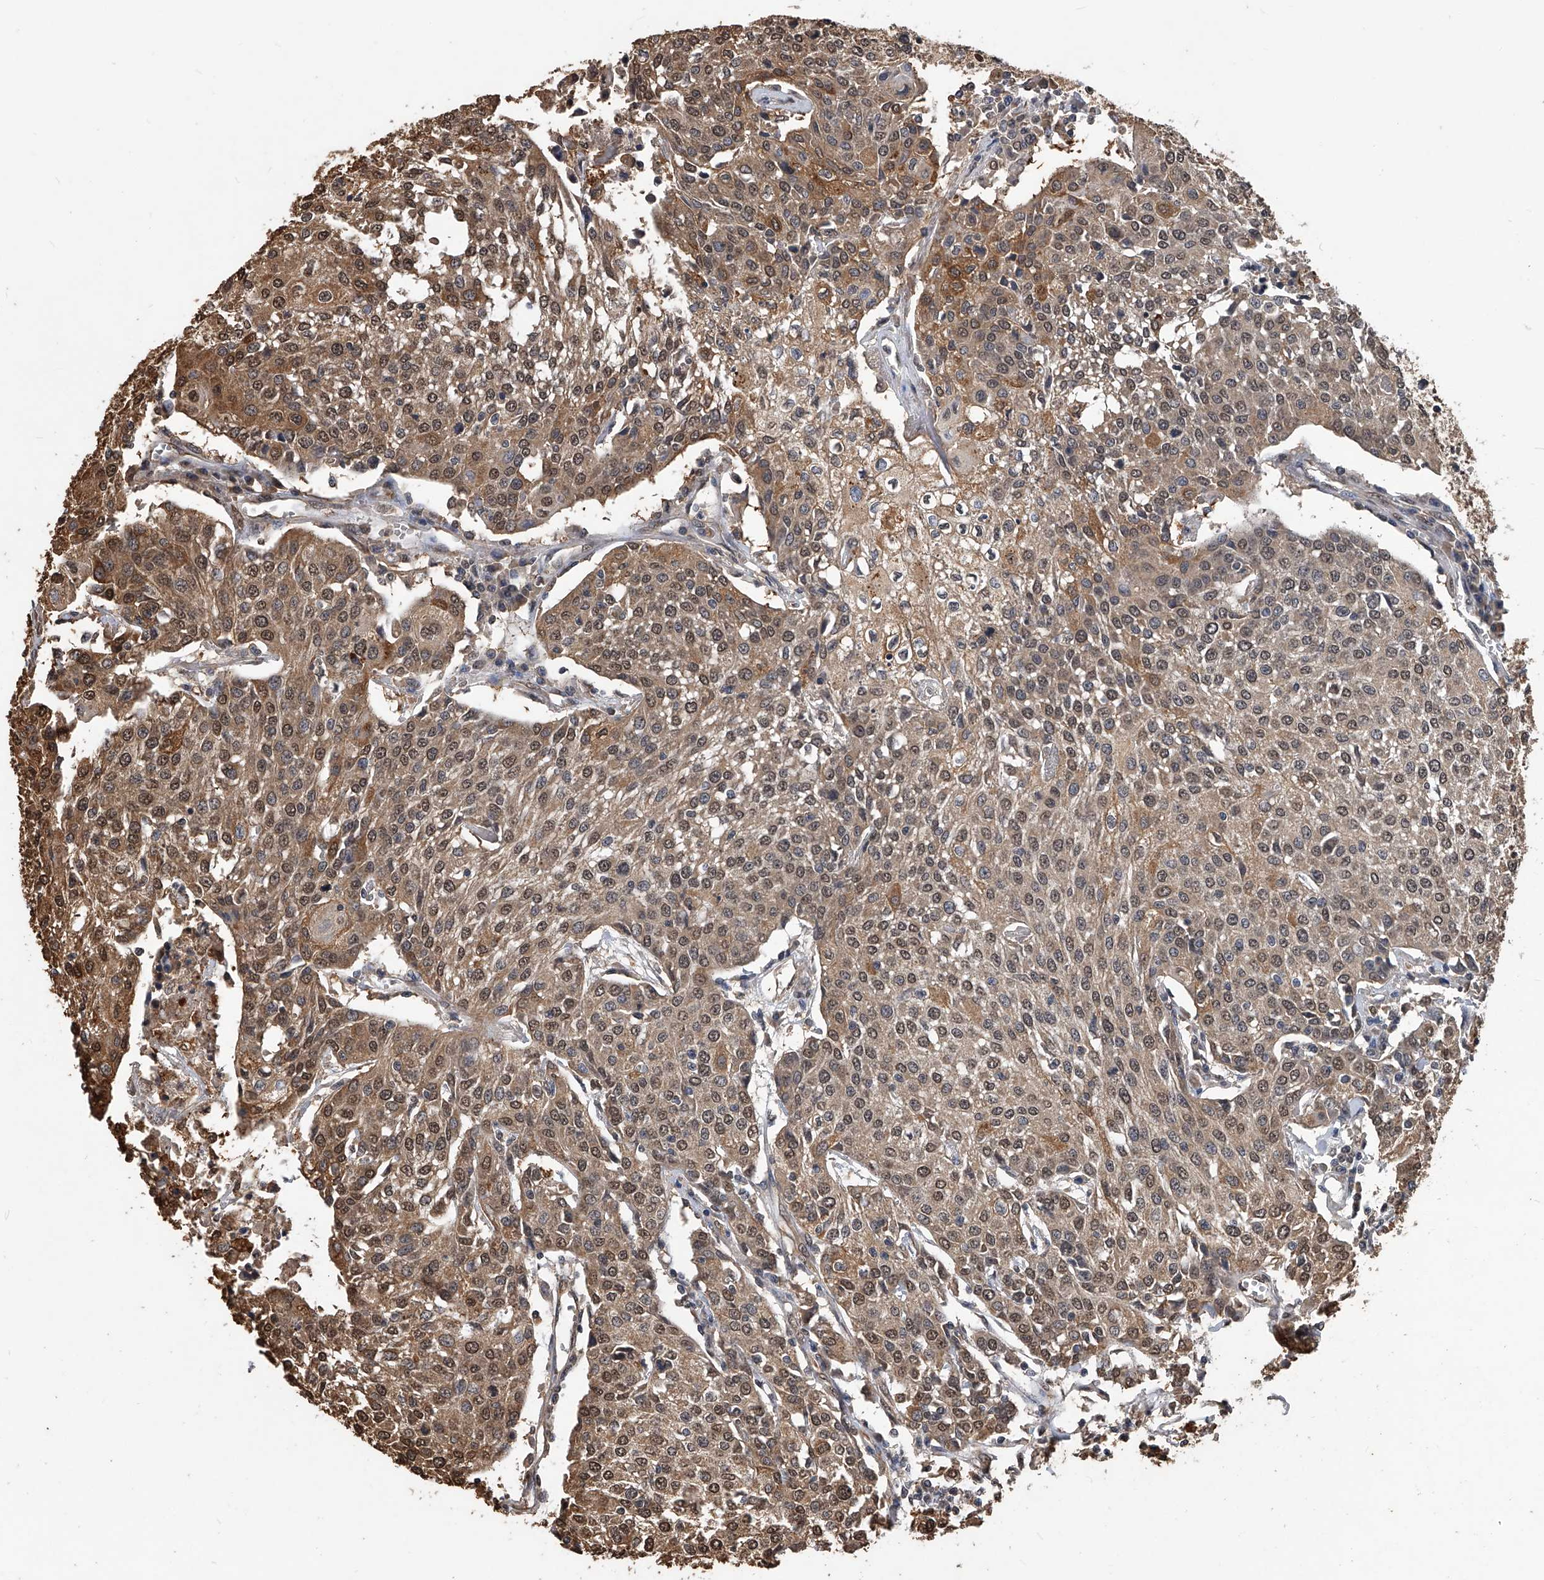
{"staining": {"intensity": "moderate", "quantity": "25%-75%", "location": "cytoplasmic/membranous,nuclear"}, "tissue": "urothelial cancer", "cell_type": "Tumor cells", "image_type": "cancer", "snomed": [{"axis": "morphology", "description": "Urothelial carcinoma, High grade"}, {"axis": "topography", "description": "Urinary bladder"}], "caption": "IHC (DAB (3,3'-diaminobenzidine)) staining of human urothelial cancer shows moderate cytoplasmic/membranous and nuclear protein staining in approximately 25%-75% of tumor cells. (IHC, brightfield microscopy, high magnification).", "gene": "FBXL4", "patient": {"sex": "female", "age": 85}}